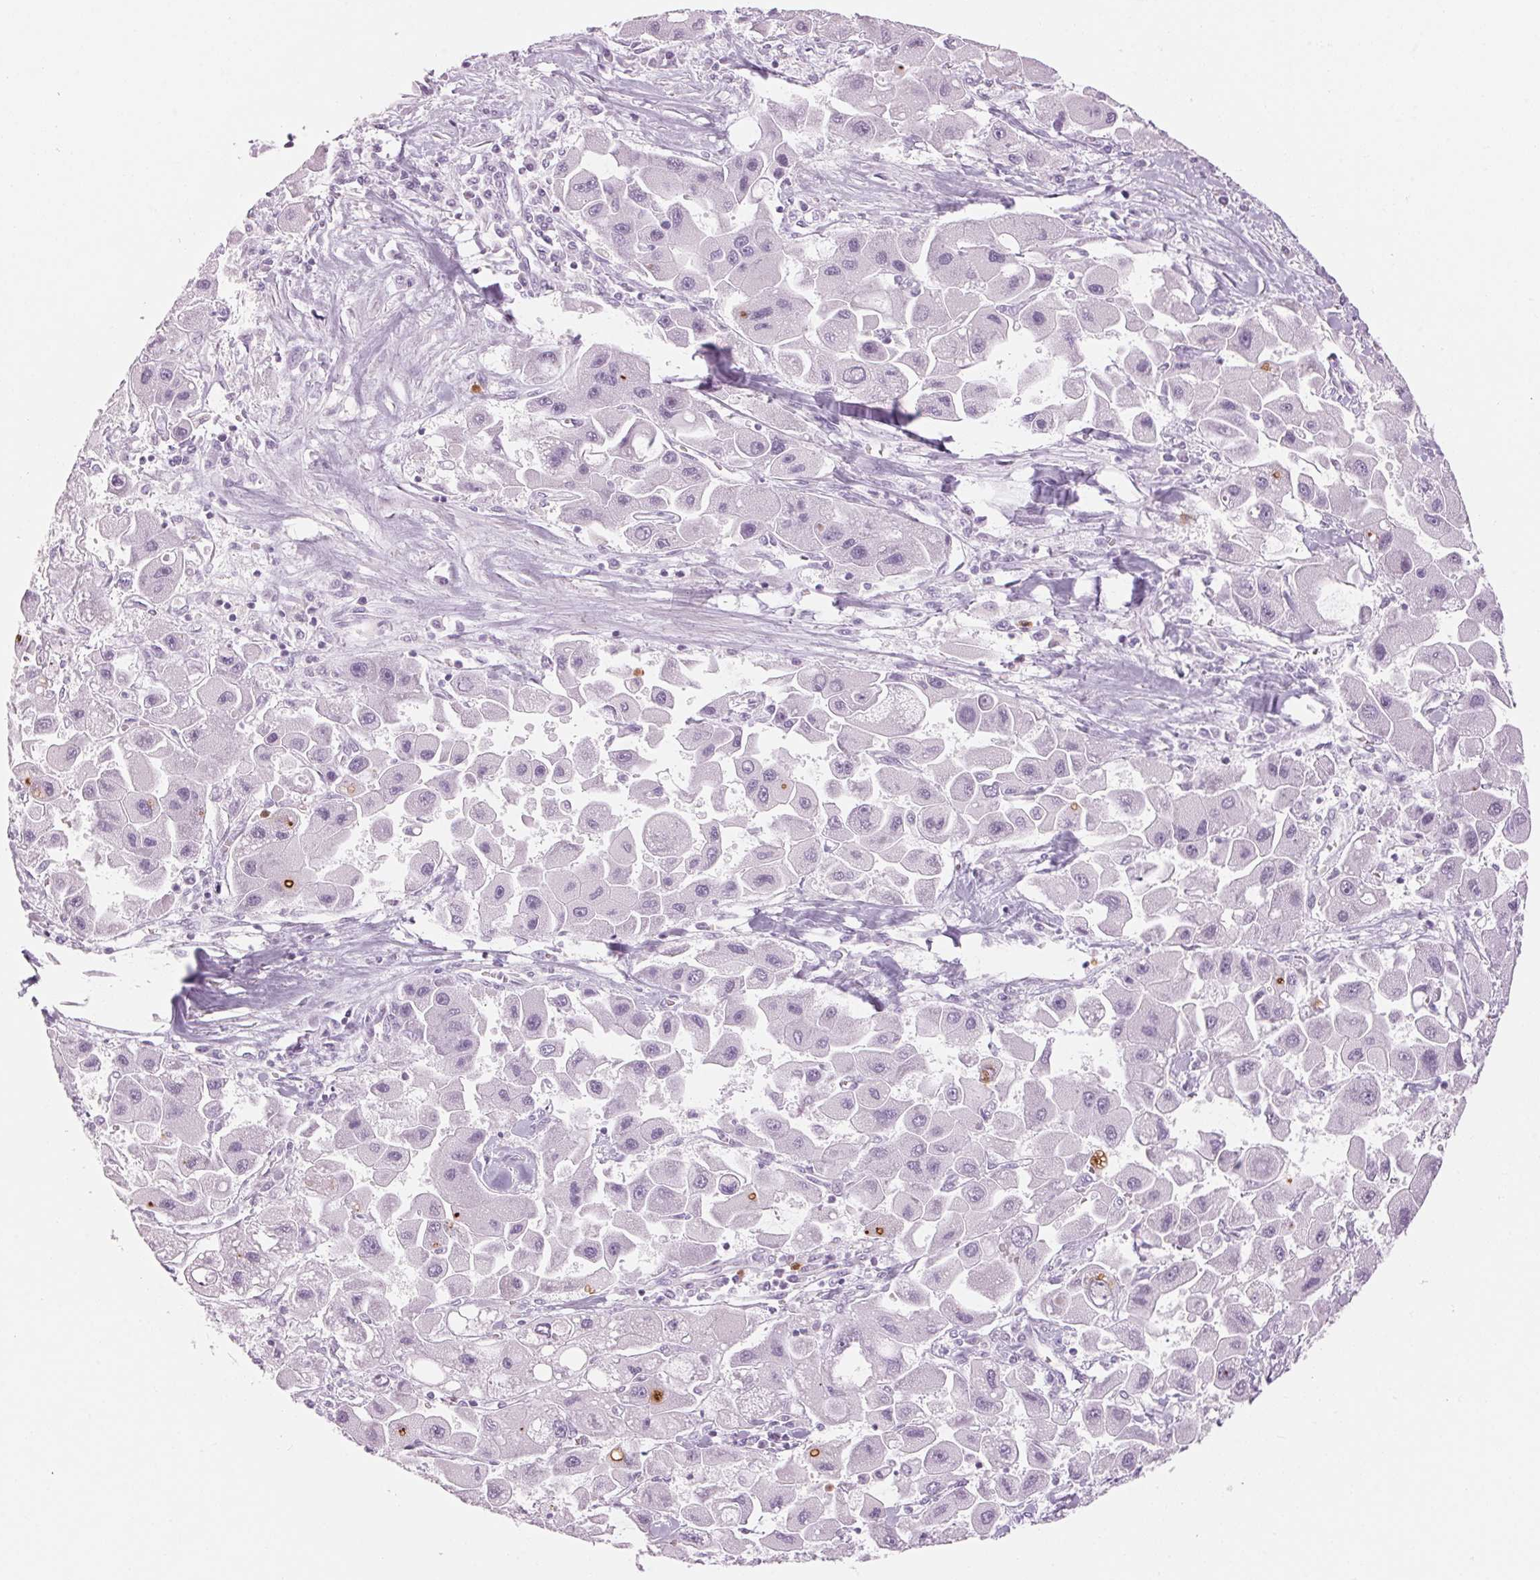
{"staining": {"intensity": "negative", "quantity": "none", "location": "none"}, "tissue": "liver cancer", "cell_type": "Tumor cells", "image_type": "cancer", "snomed": [{"axis": "morphology", "description": "Carcinoma, Hepatocellular, NOS"}, {"axis": "topography", "description": "Liver"}], "caption": "The histopathology image shows no staining of tumor cells in liver cancer (hepatocellular carcinoma).", "gene": "KLK7", "patient": {"sex": "male", "age": 24}}